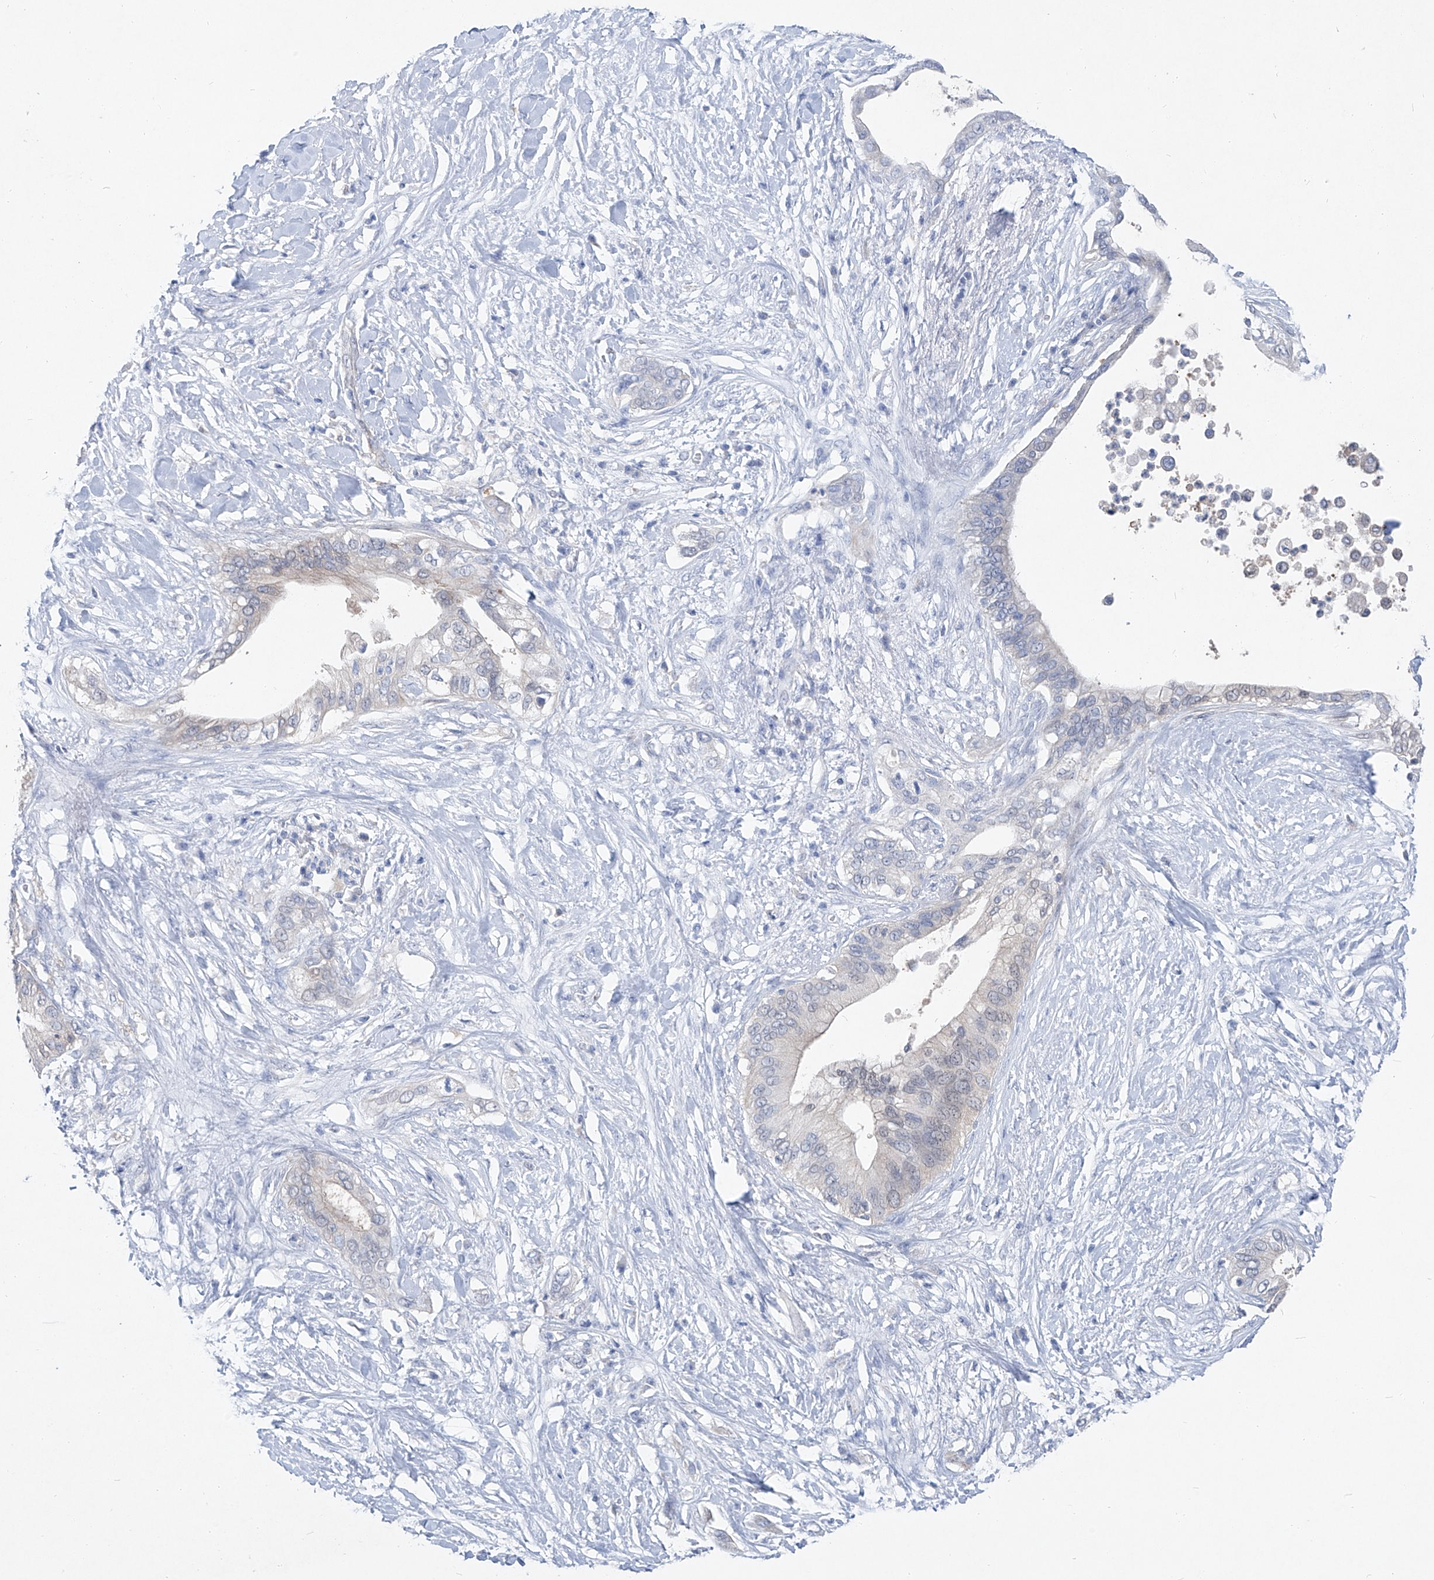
{"staining": {"intensity": "negative", "quantity": "none", "location": "none"}, "tissue": "pancreatic cancer", "cell_type": "Tumor cells", "image_type": "cancer", "snomed": [{"axis": "morphology", "description": "Normal tissue, NOS"}, {"axis": "morphology", "description": "Adenocarcinoma, NOS"}, {"axis": "topography", "description": "Pancreas"}, {"axis": "topography", "description": "Peripheral nerve tissue"}], "caption": "Protein analysis of adenocarcinoma (pancreatic) displays no significant positivity in tumor cells.", "gene": "UFL1", "patient": {"sex": "male", "age": 59}}